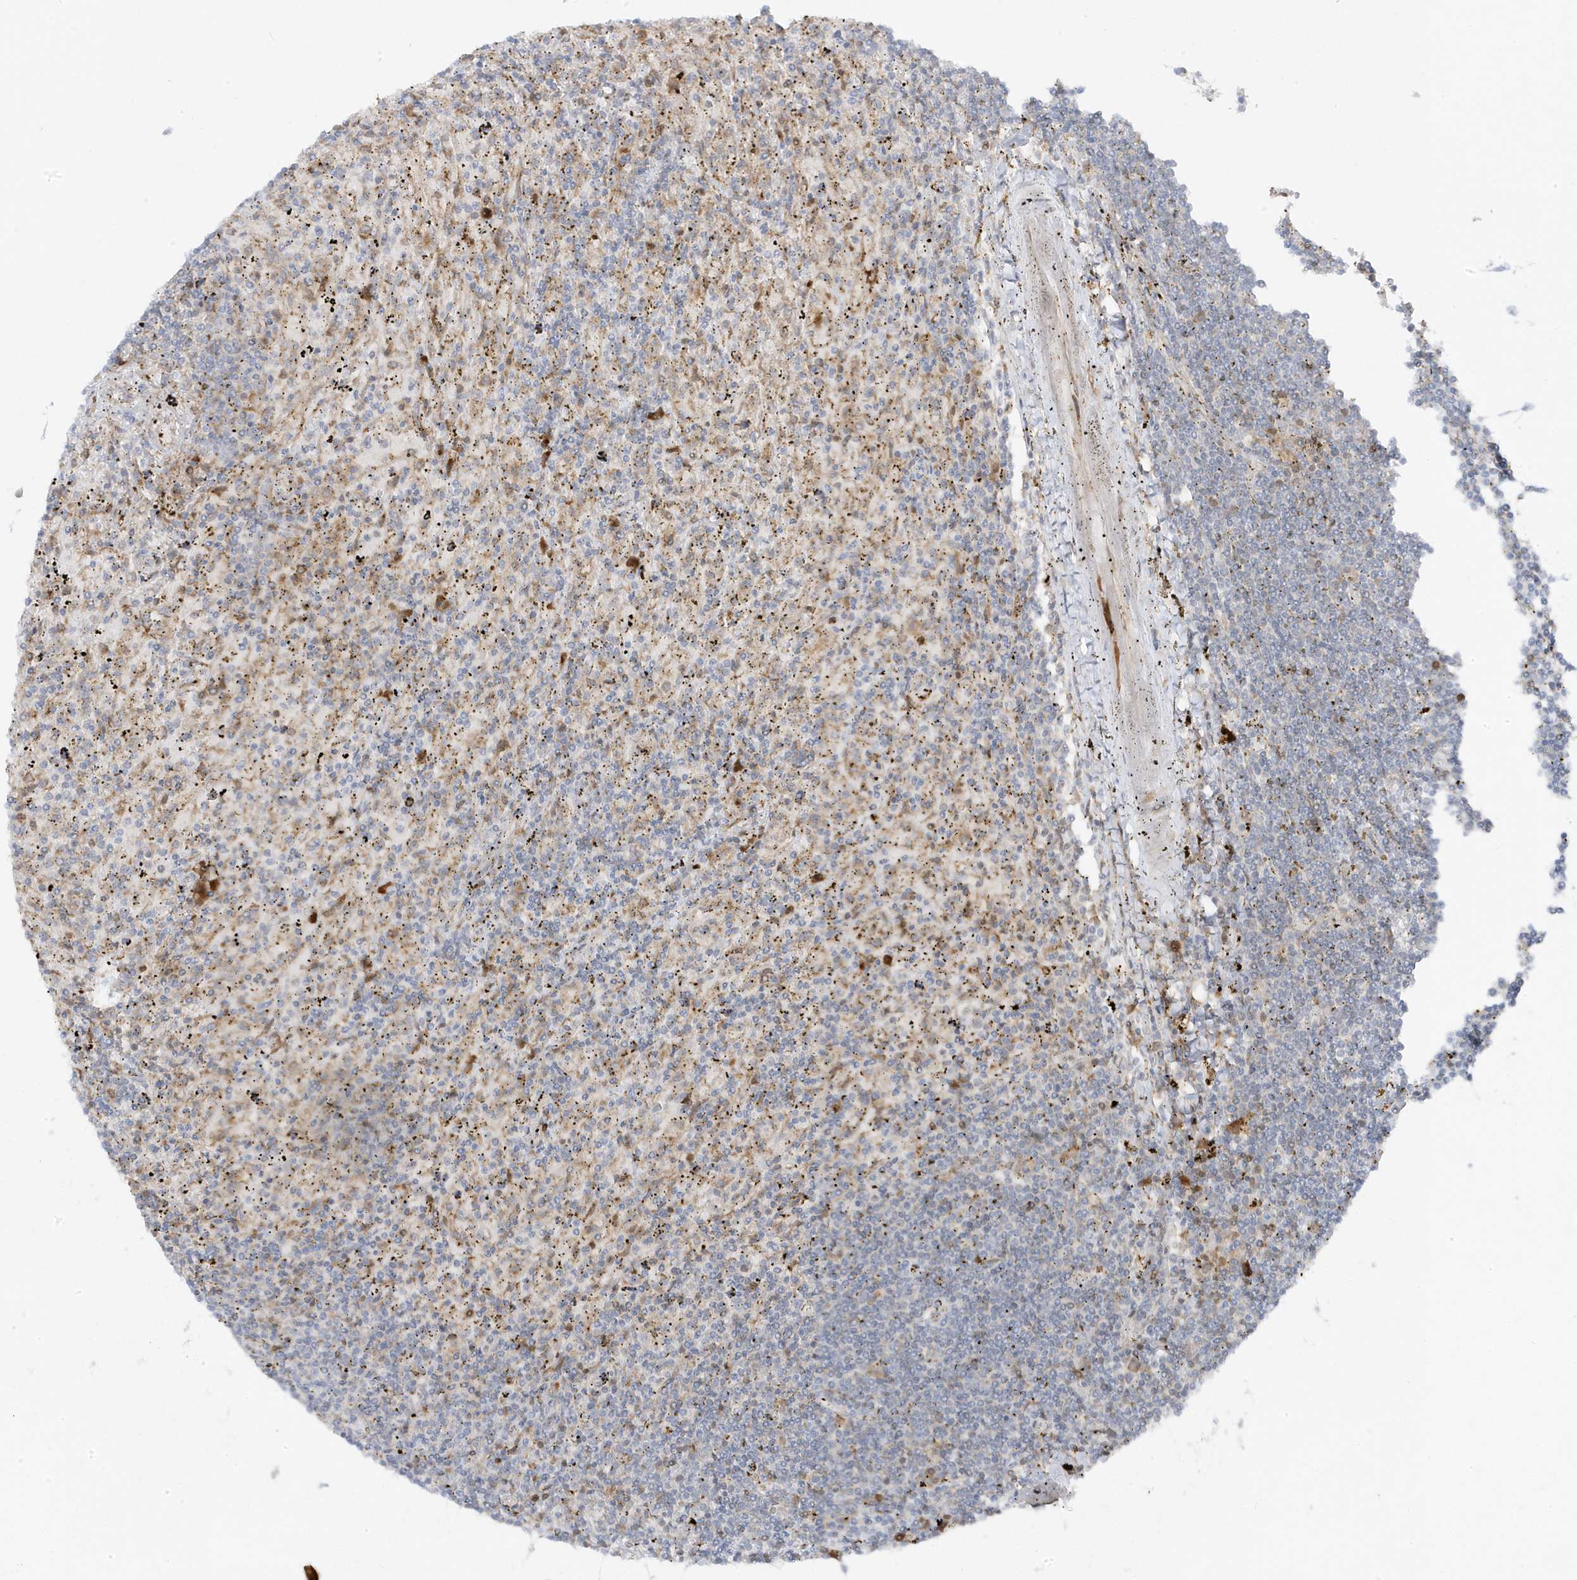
{"staining": {"intensity": "negative", "quantity": "none", "location": "none"}, "tissue": "lymphoma", "cell_type": "Tumor cells", "image_type": "cancer", "snomed": [{"axis": "morphology", "description": "Malignant lymphoma, non-Hodgkin's type, Low grade"}, {"axis": "topography", "description": "Spleen"}], "caption": "This is an immunohistochemistry micrograph of human lymphoma. There is no positivity in tumor cells.", "gene": "ZNF654", "patient": {"sex": "male", "age": 76}}